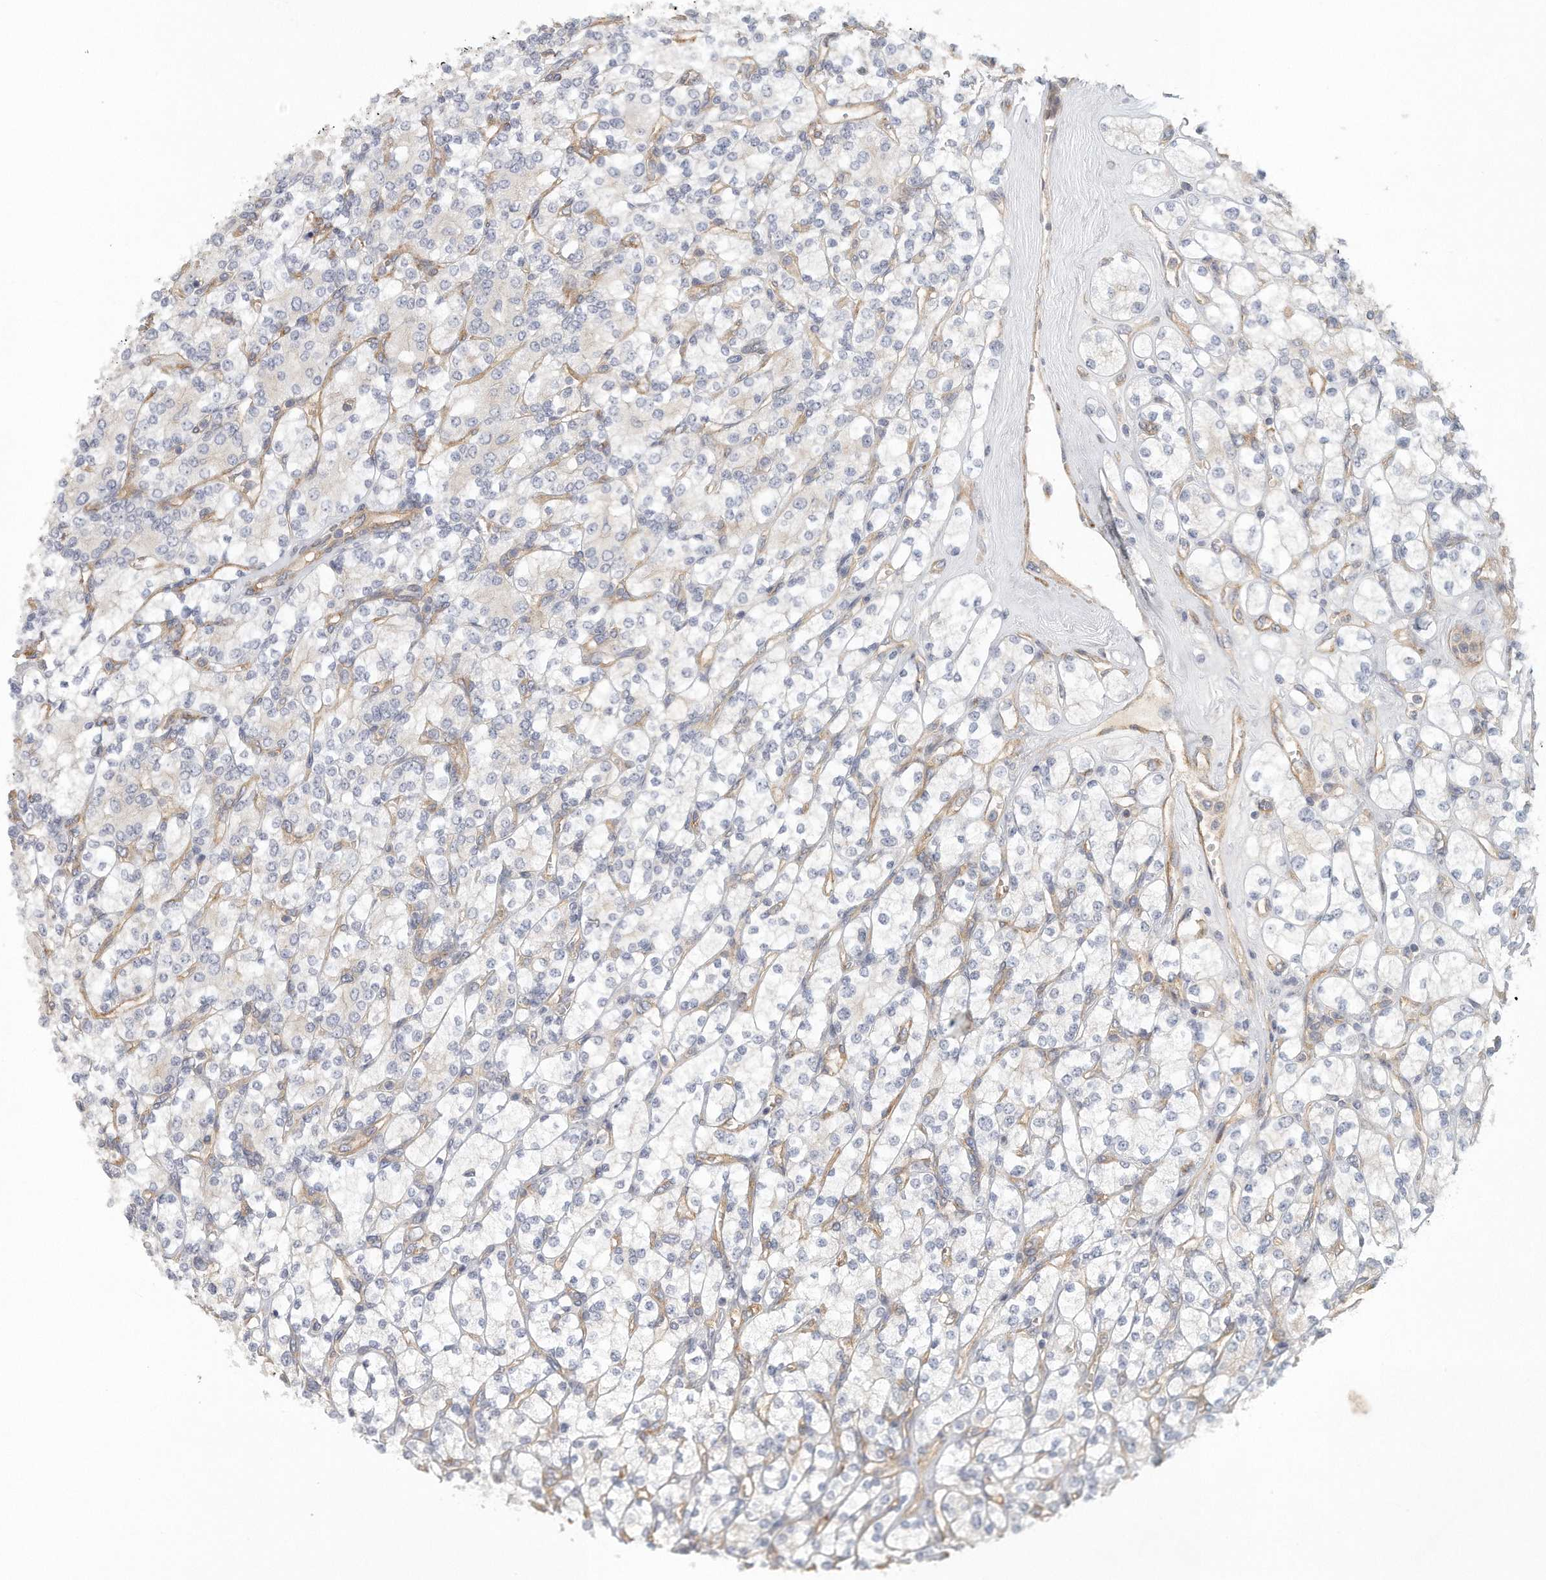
{"staining": {"intensity": "negative", "quantity": "none", "location": "none"}, "tissue": "renal cancer", "cell_type": "Tumor cells", "image_type": "cancer", "snomed": [{"axis": "morphology", "description": "Adenocarcinoma, NOS"}, {"axis": "topography", "description": "Kidney"}], "caption": "Immunohistochemistry of renal cancer (adenocarcinoma) displays no staining in tumor cells.", "gene": "MTERF4", "patient": {"sex": "male", "age": 77}}